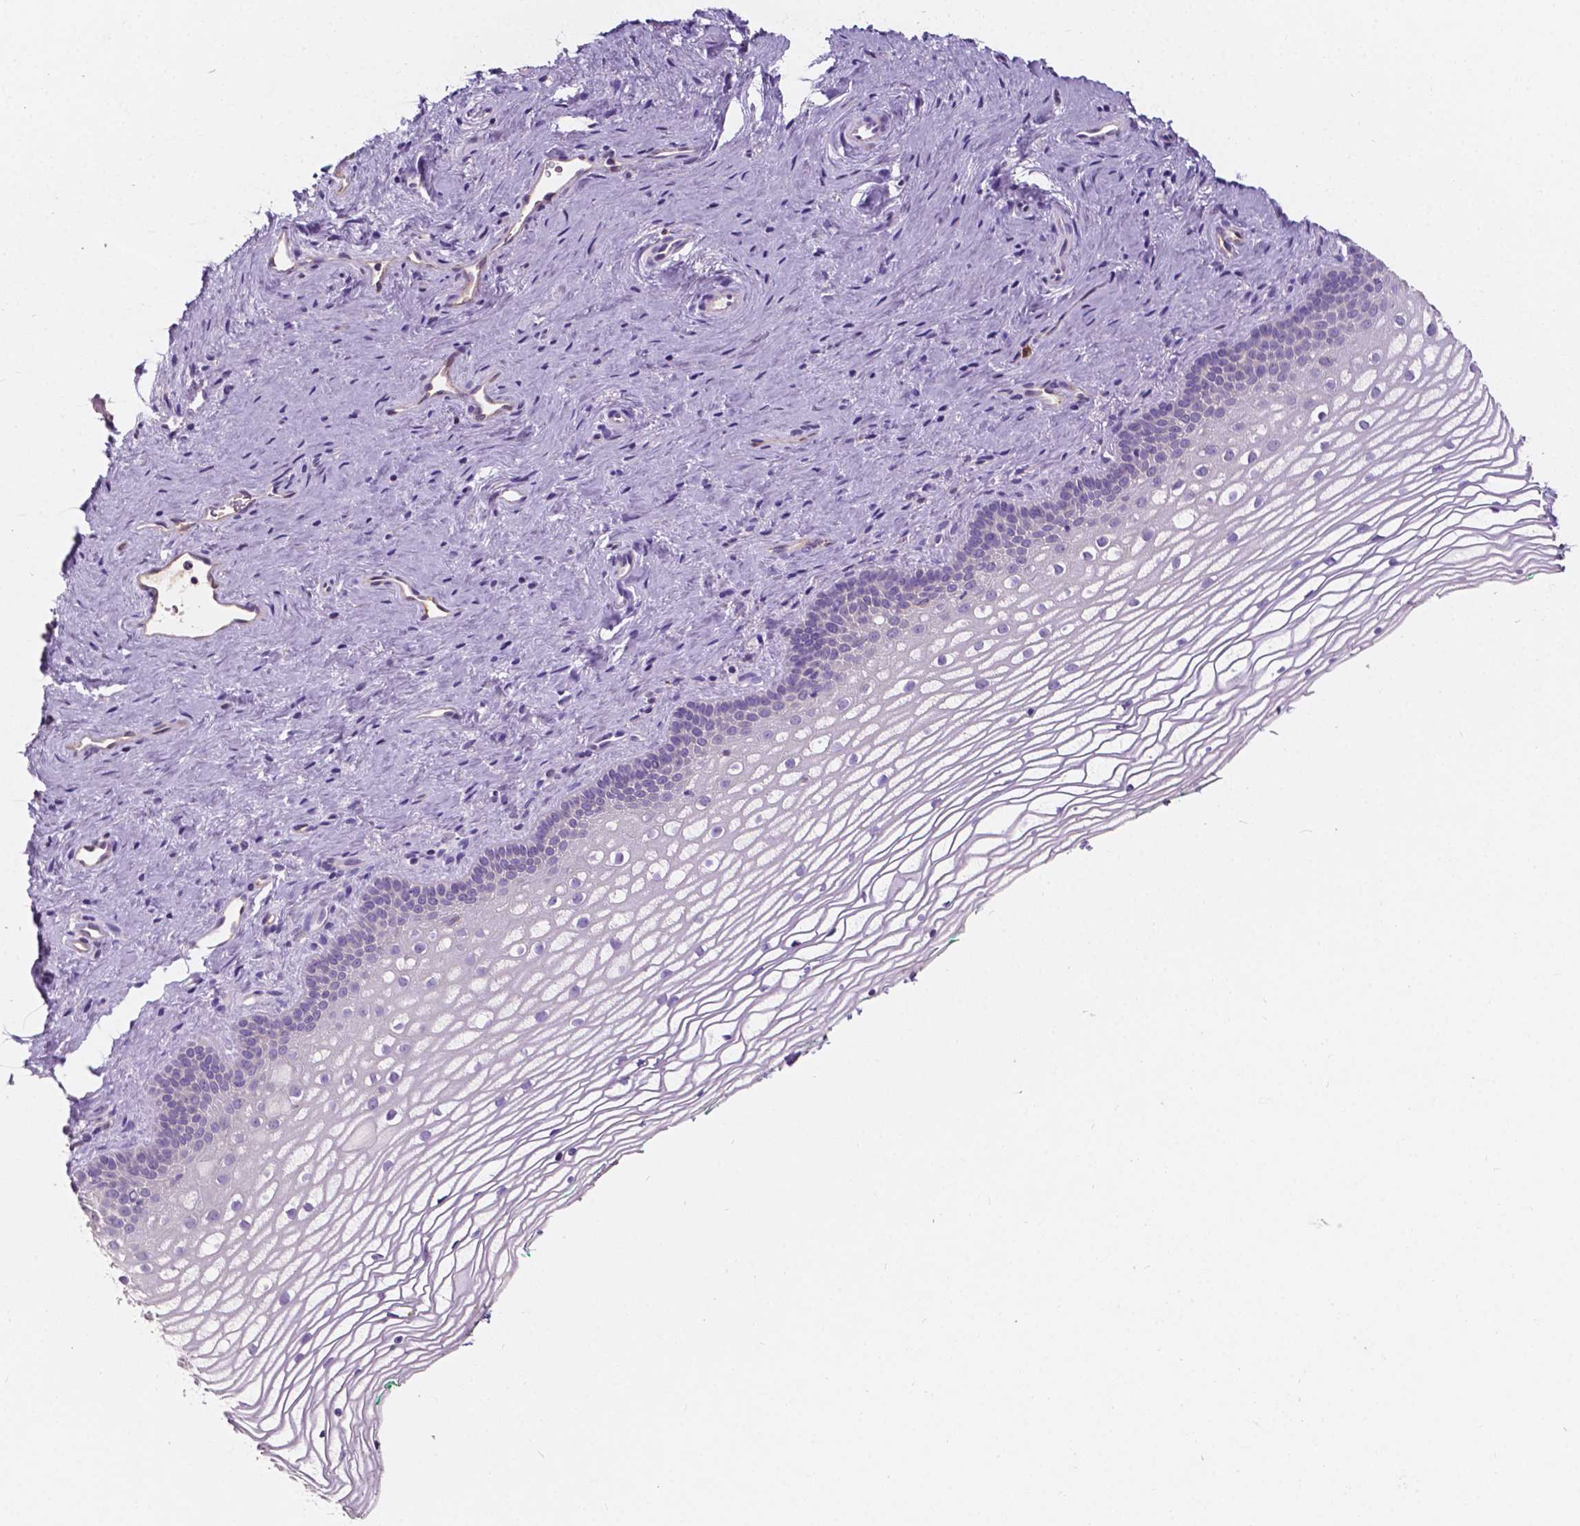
{"staining": {"intensity": "negative", "quantity": "none", "location": "none"}, "tissue": "vagina", "cell_type": "Squamous epithelial cells", "image_type": "normal", "snomed": [{"axis": "morphology", "description": "Normal tissue, NOS"}, {"axis": "topography", "description": "Vagina"}], "caption": "This photomicrograph is of benign vagina stained with IHC to label a protein in brown with the nuclei are counter-stained blue. There is no expression in squamous epithelial cells.", "gene": "SLC22A4", "patient": {"sex": "female", "age": 44}}